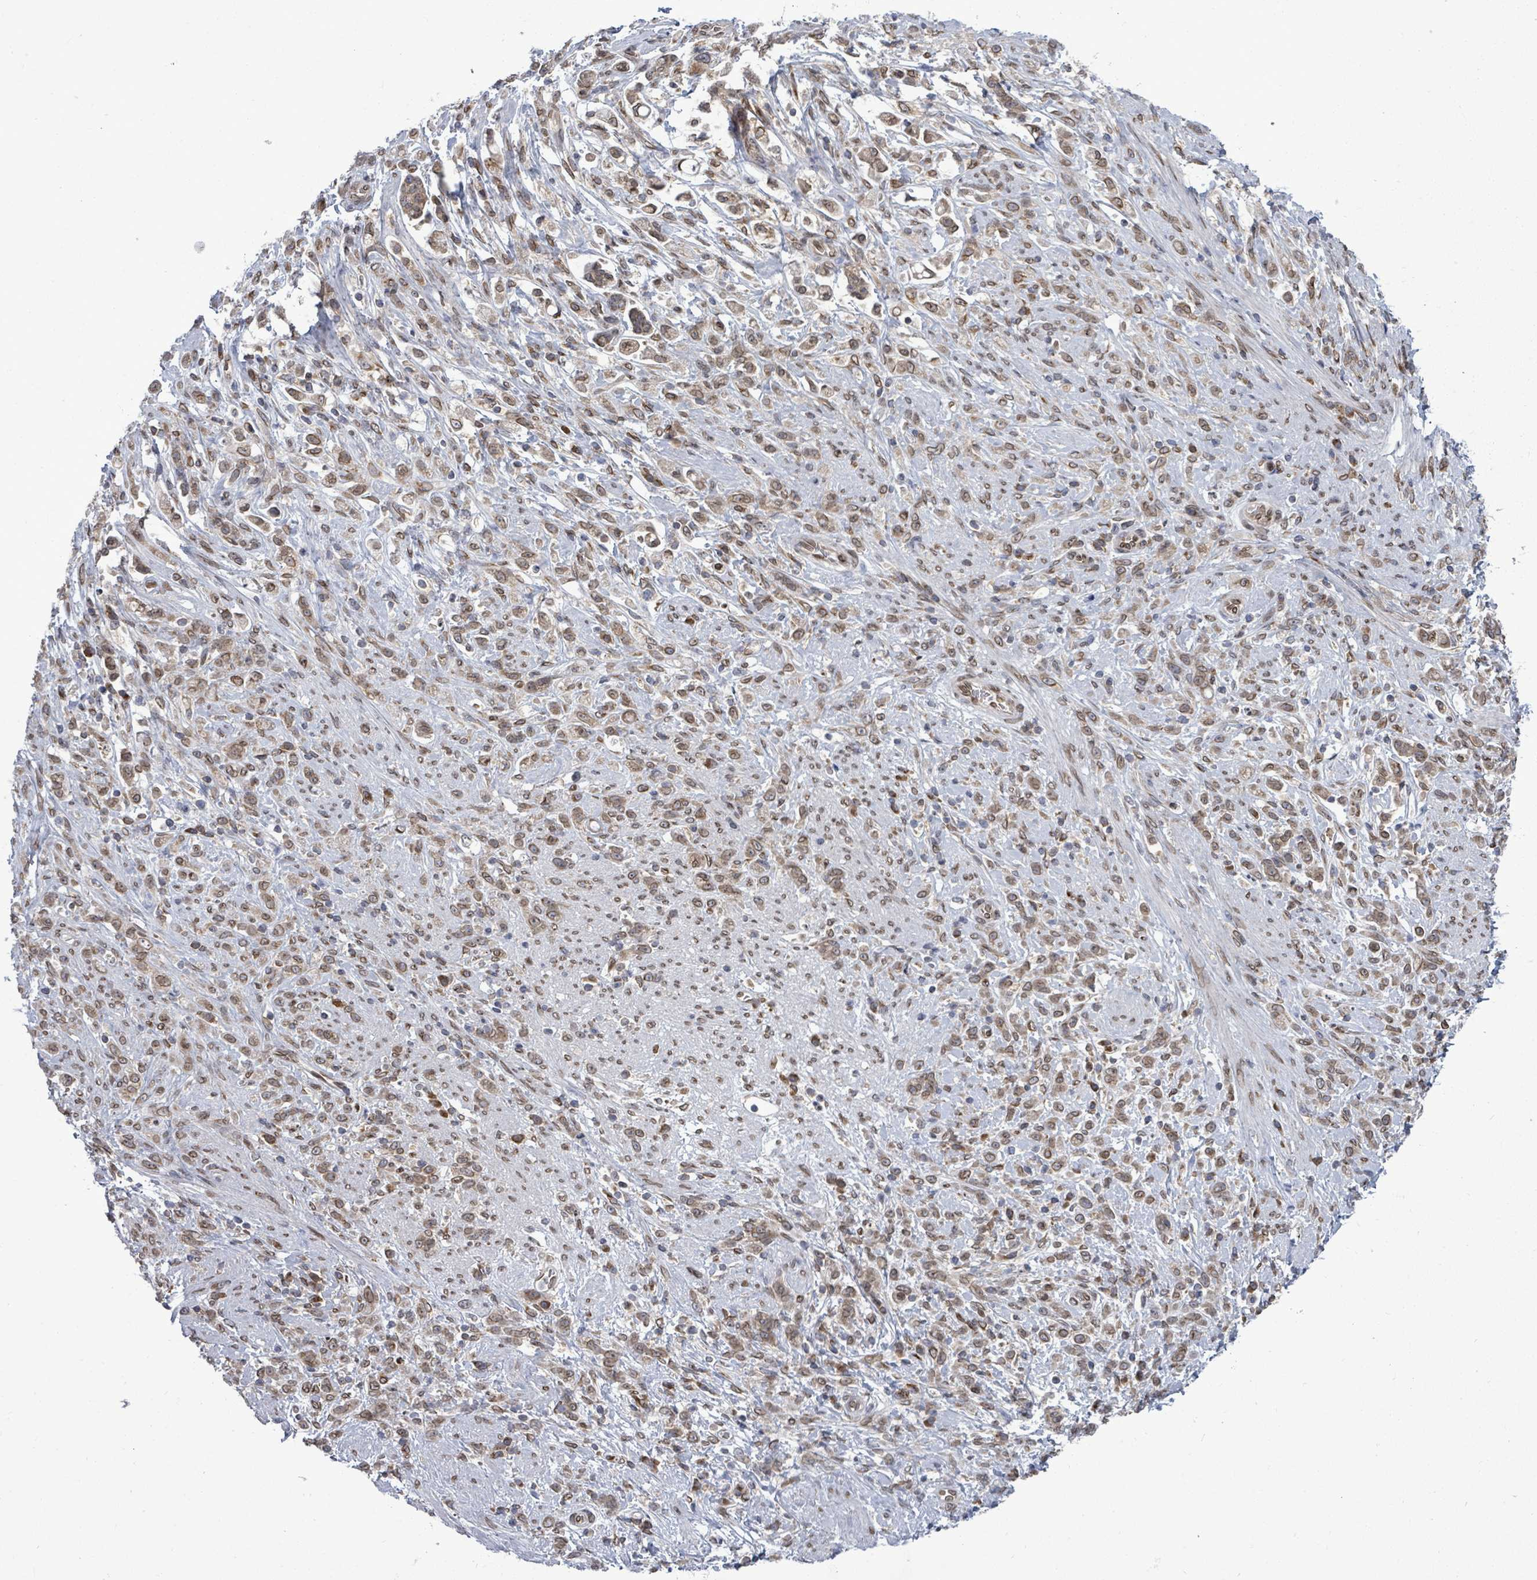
{"staining": {"intensity": "weak", "quantity": ">75%", "location": "cytoplasmic/membranous,nuclear"}, "tissue": "stomach cancer", "cell_type": "Tumor cells", "image_type": "cancer", "snomed": [{"axis": "morphology", "description": "Adenocarcinoma, NOS"}, {"axis": "topography", "description": "Stomach"}], "caption": "This histopathology image displays stomach cancer stained with IHC to label a protein in brown. The cytoplasmic/membranous and nuclear of tumor cells show weak positivity for the protein. Nuclei are counter-stained blue.", "gene": "ARFGAP1", "patient": {"sex": "female", "age": 60}}